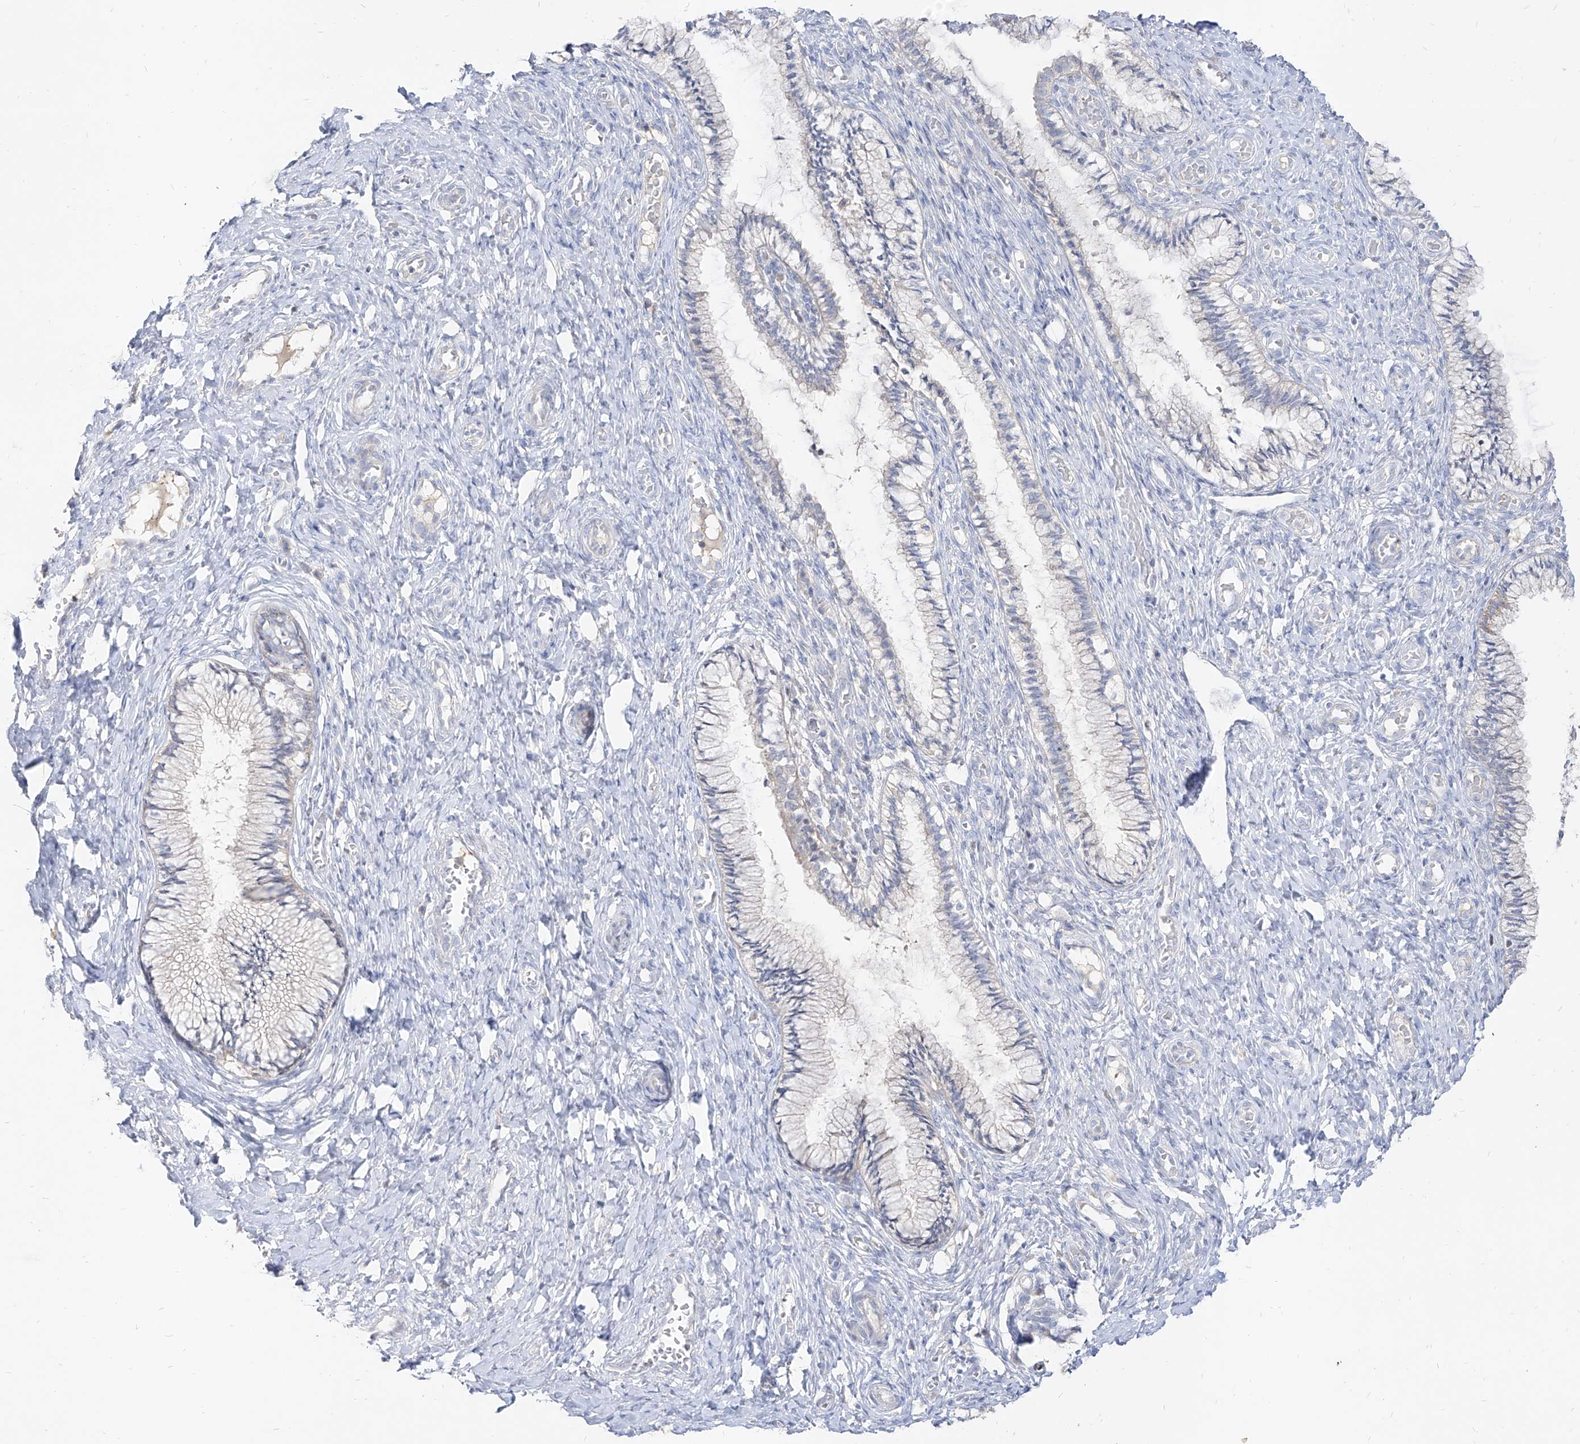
{"staining": {"intensity": "negative", "quantity": "none", "location": "none"}, "tissue": "cervix", "cell_type": "Glandular cells", "image_type": "normal", "snomed": [{"axis": "morphology", "description": "Normal tissue, NOS"}, {"axis": "topography", "description": "Cervix"}], "caption": "An IHC photomicrograph of benign cervix is shown. There is no staining in glandular cells of cervix.", "gene": "RBFOX3", "patient": {"sex": "female", "age": 27}}